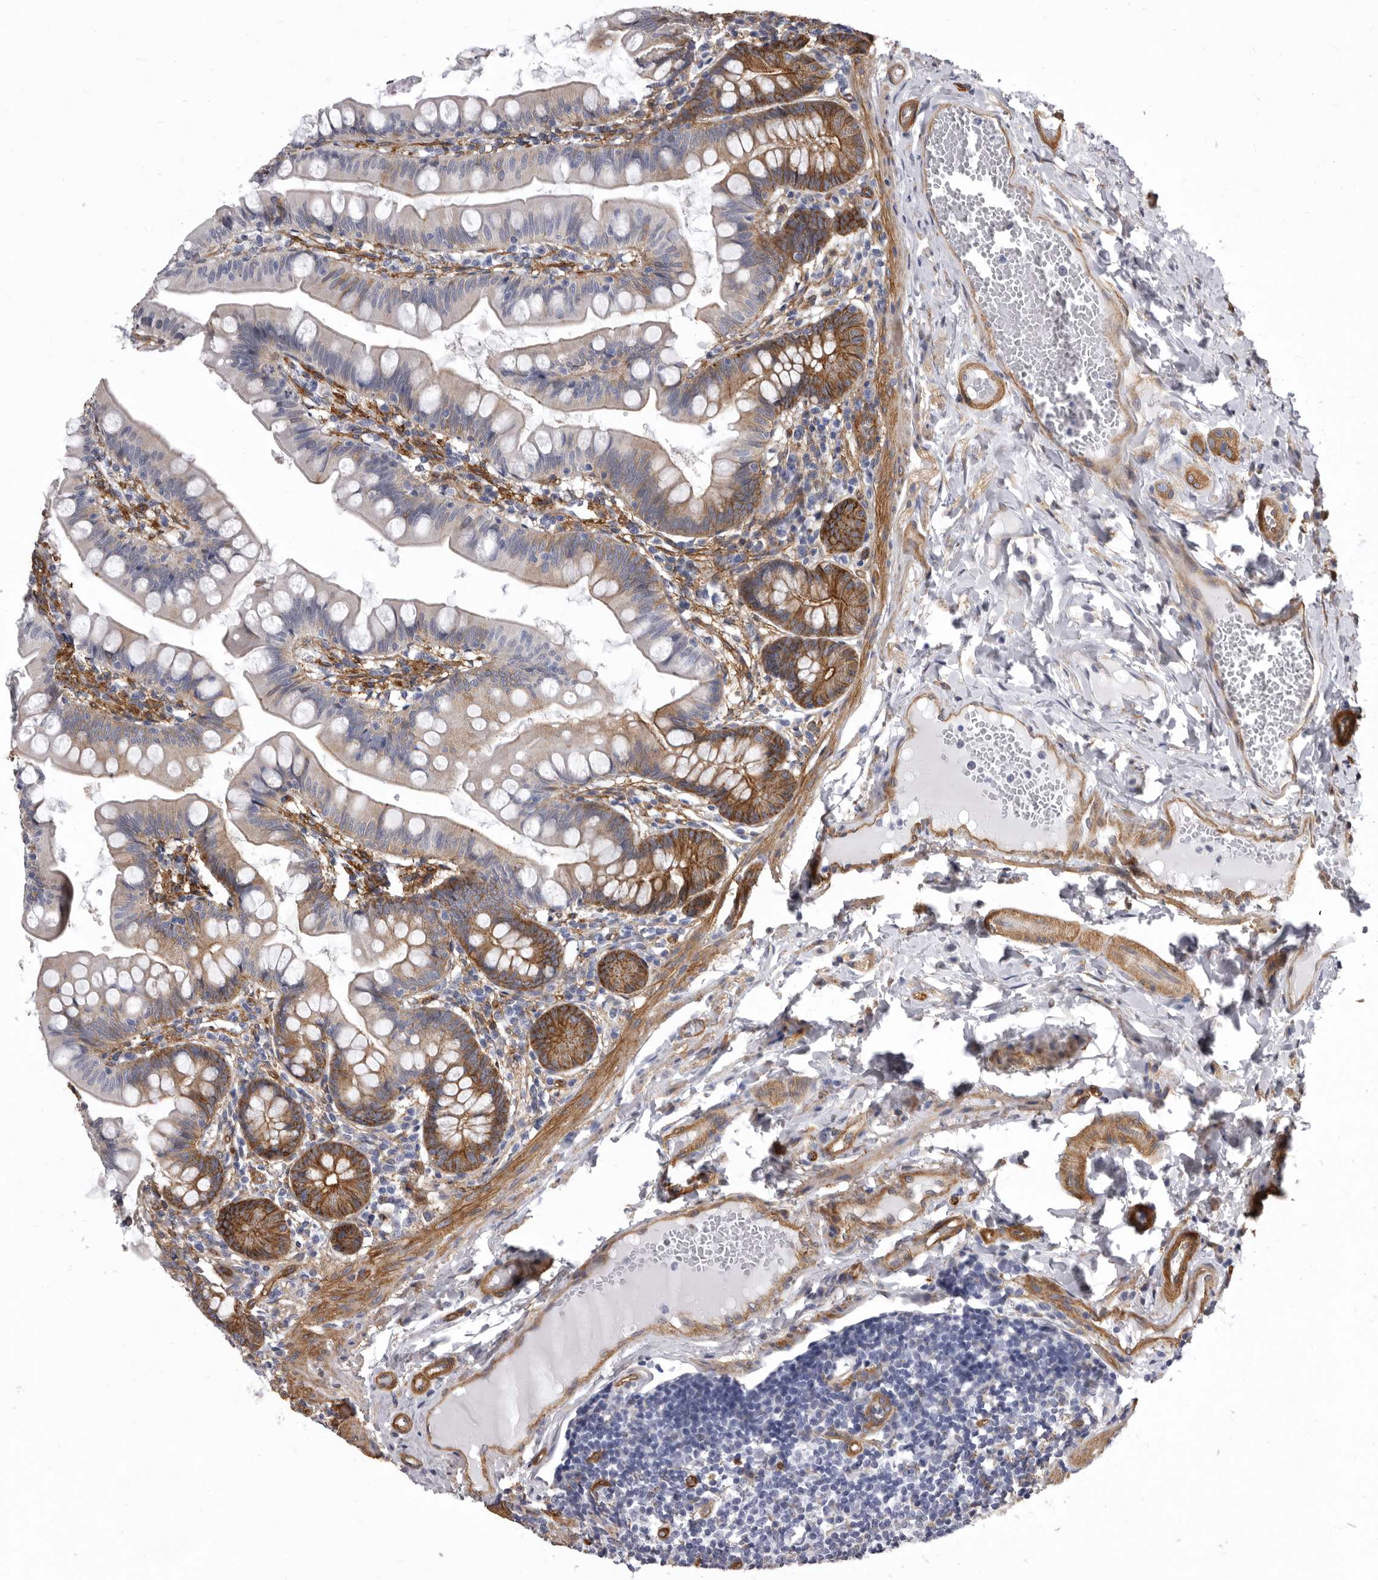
{"staining": {"intensity": "moderate", "quantity": "25%-75%", "location": "cytoplasmic/membranous"}, "tissue": "small intestine", "cell_type": "Glandular cells", "image_type": "normal", "snomed": [{"axis": "morphology", "description": "Normal tissue, NOS"}, {"axis": "topography", "description": "Small intestine"}], "caption": "IHC image of benign small intestine: small intestine stained using immunohistochemistry (IHC) displays medium levels of moderate protein expression localized specifically in the cytoplasmic/membranous of glandular cells, appearing as a cytoplasmic/membranous brown color.", "gene": "ENAH", "patient": {"sex": "male", "age": 7}}